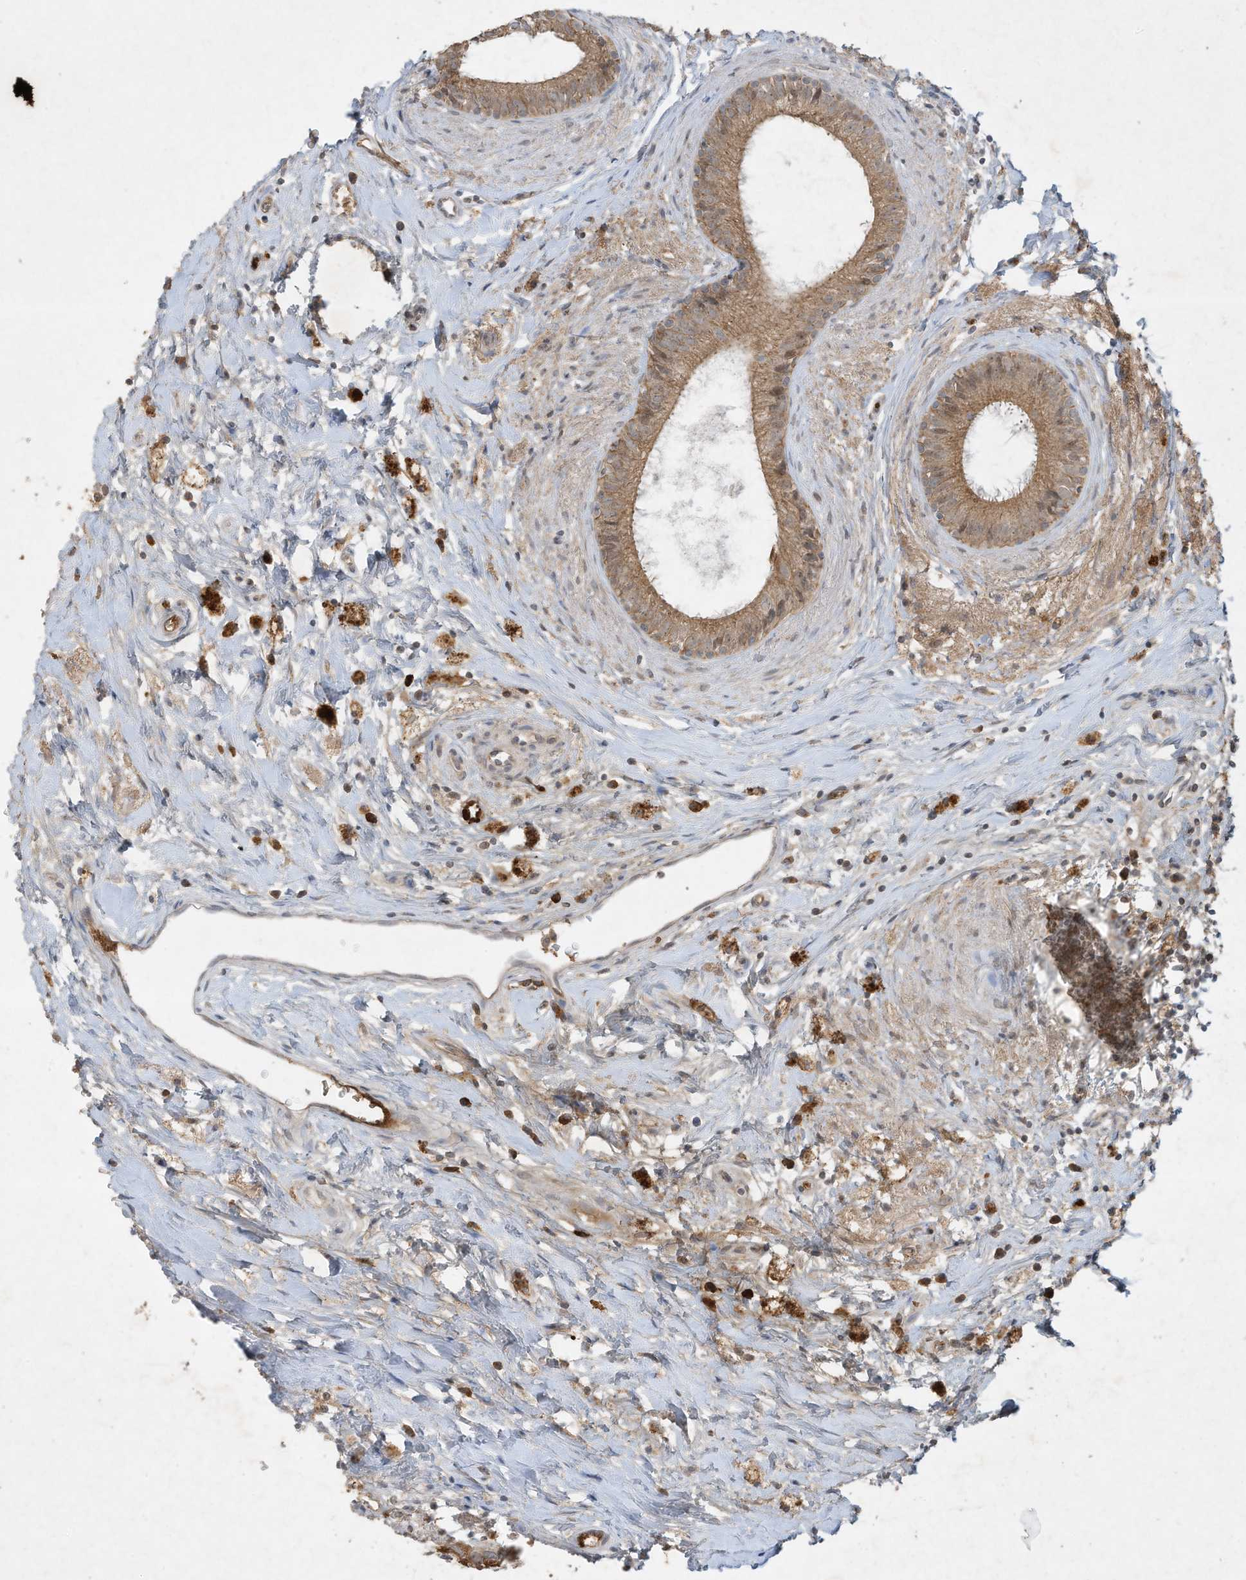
{"staining": {"intensity": "moderate", "quantity": ">75%", "location": "cytoplasmic/membranous"}, "tissue": "epididymis", "cell_type": "Glandular cells", "image_type": "normal", "snomed": [{"axis": "morphology", "description": "Normal tissue, NOS"}, {"axis": "topography", "description": "Epididymis"}], "caption": "Immunohistochemical staining of benign human epididymis displays >75% levels of moderate cytoplasmic/membranous protein positivity in about >75% of glandular cells. (brown staining indicates protein expression, while blue staining denotes nuclei).", "gene": "FETUB", "patient": {"sex": "male", "age": 80}}